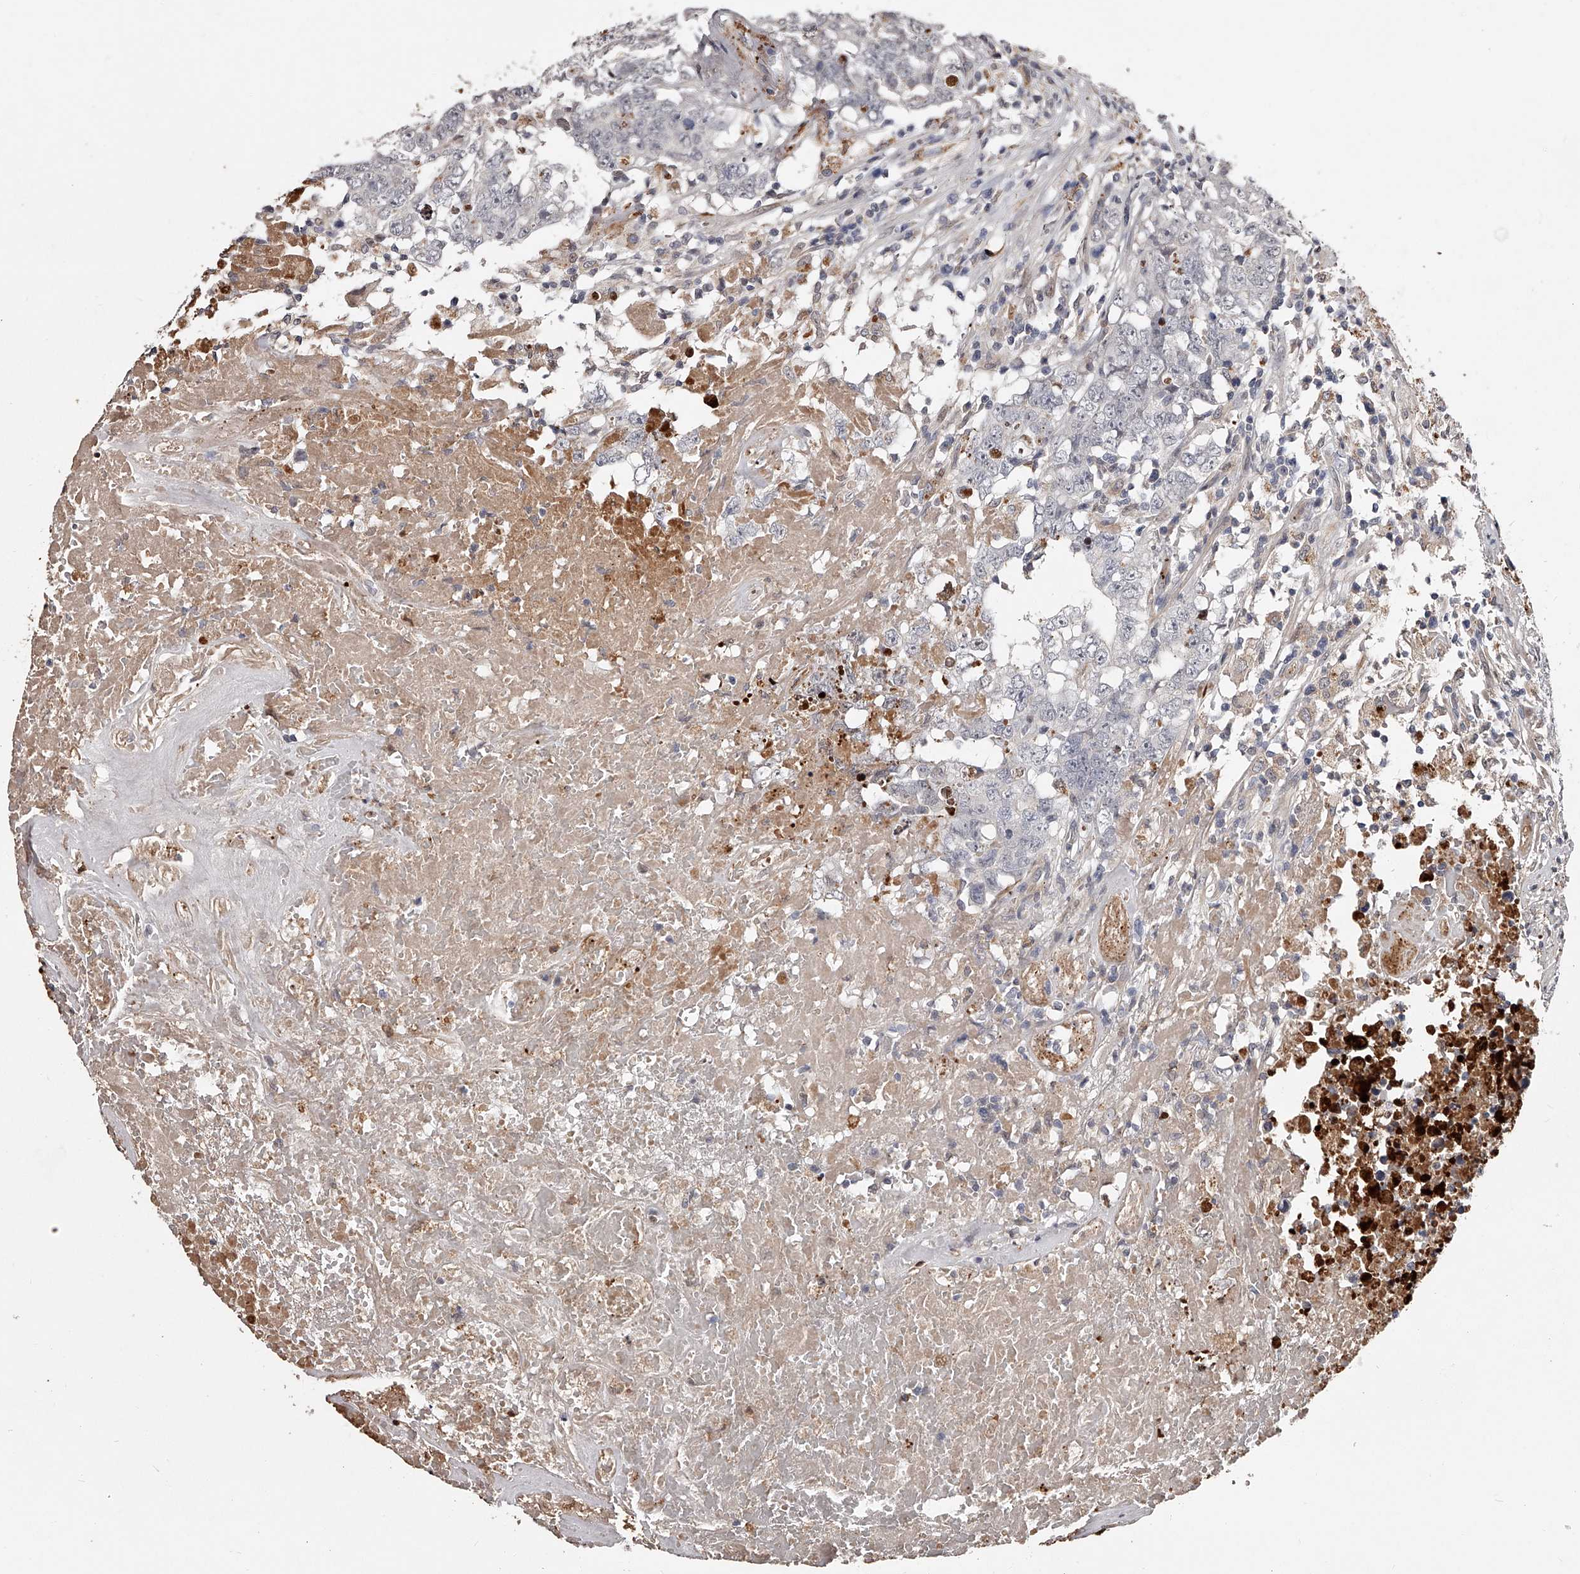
{"staining": {"intensity": "negative", "quantity": "none", "location": "none"}, "tissue": "testis cancer", "cell_type": "Tumor cells", "image_type": "cancer", "snomed": [{"axis": "morphology", "description": "Carcinoma, Embryonal, NOS"}, {"axis": "topography", "description": "Testis"}], "caption": "IHC micrograph of human testis cancer (embryonal carcinoma) stained for a protein (brown), which shows no staining in tumor cells. (Stains: DAB immunohistochemistry (IHC) with hematoxylin counter stain, Microscopy: brightfield microscopy at high magnification).", "gene": "URGCP", "patient": {"sex": "male", "age": 26}}